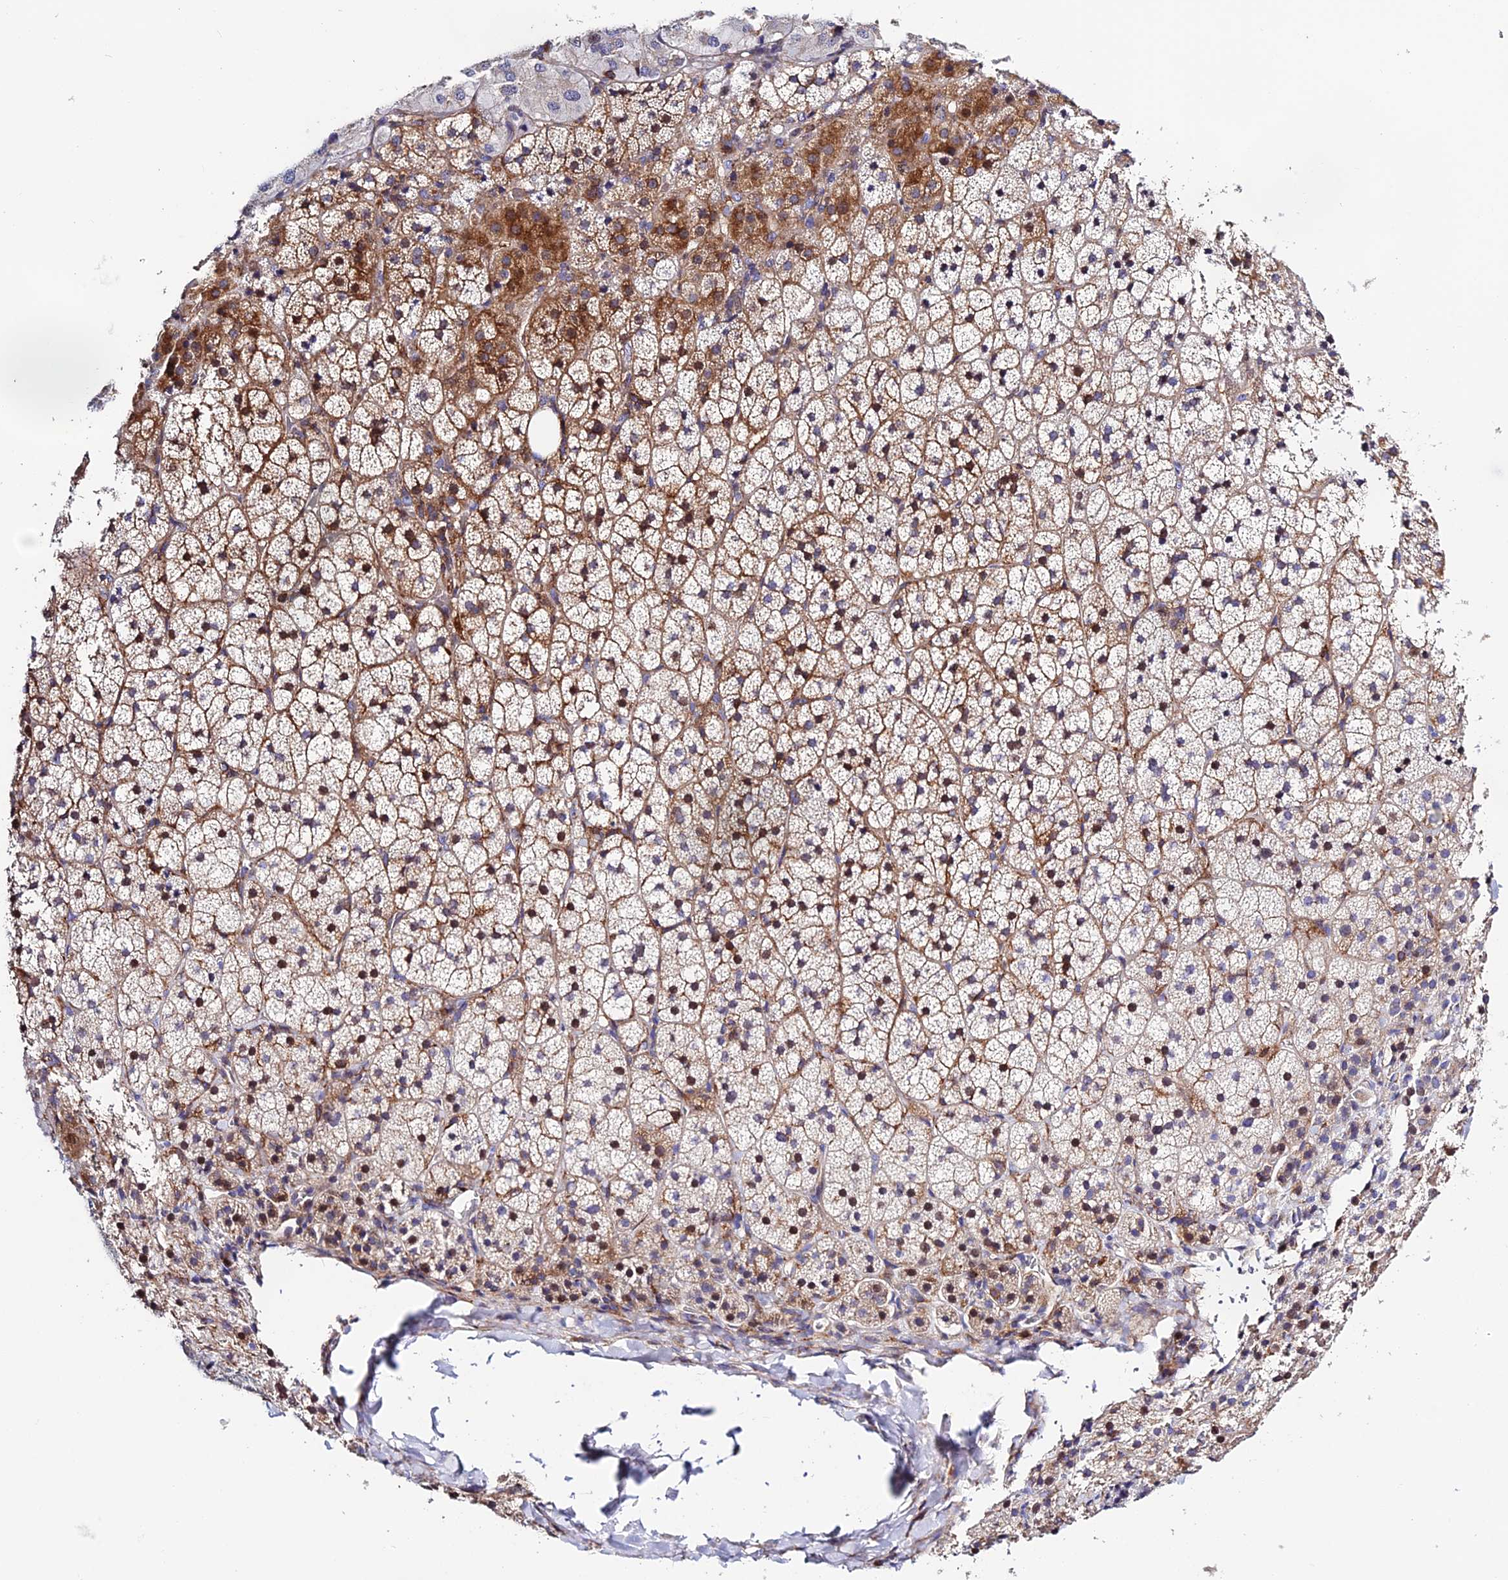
{"staining": {"intensity": "moderate", "quantity": "25%-75%", "location": "cytoplasmic/membranous"}, "tissue": "adrenal gland", "cell_type": "Glandular cells", "image_type": "normal", "snomed": [{"axis": "morphology", "description": "Normal tissue, NOS"}, {"axis": "topography", "description": "Adrenal gland"}], "caption": "High-power microscopy captured an immunohistochemistry (IHC) image of unremarkable adrenal gland, revealing moderate cytoplasmic/membranous expression in about 25%-75% of glandular cells. The staining is performed using DAB brown chromogen to label protein expression. The nuclei are counter-stained blue using hematoxylin.", "gene": "PRIM1", "patient": {"sex": "female", "age": 44}}